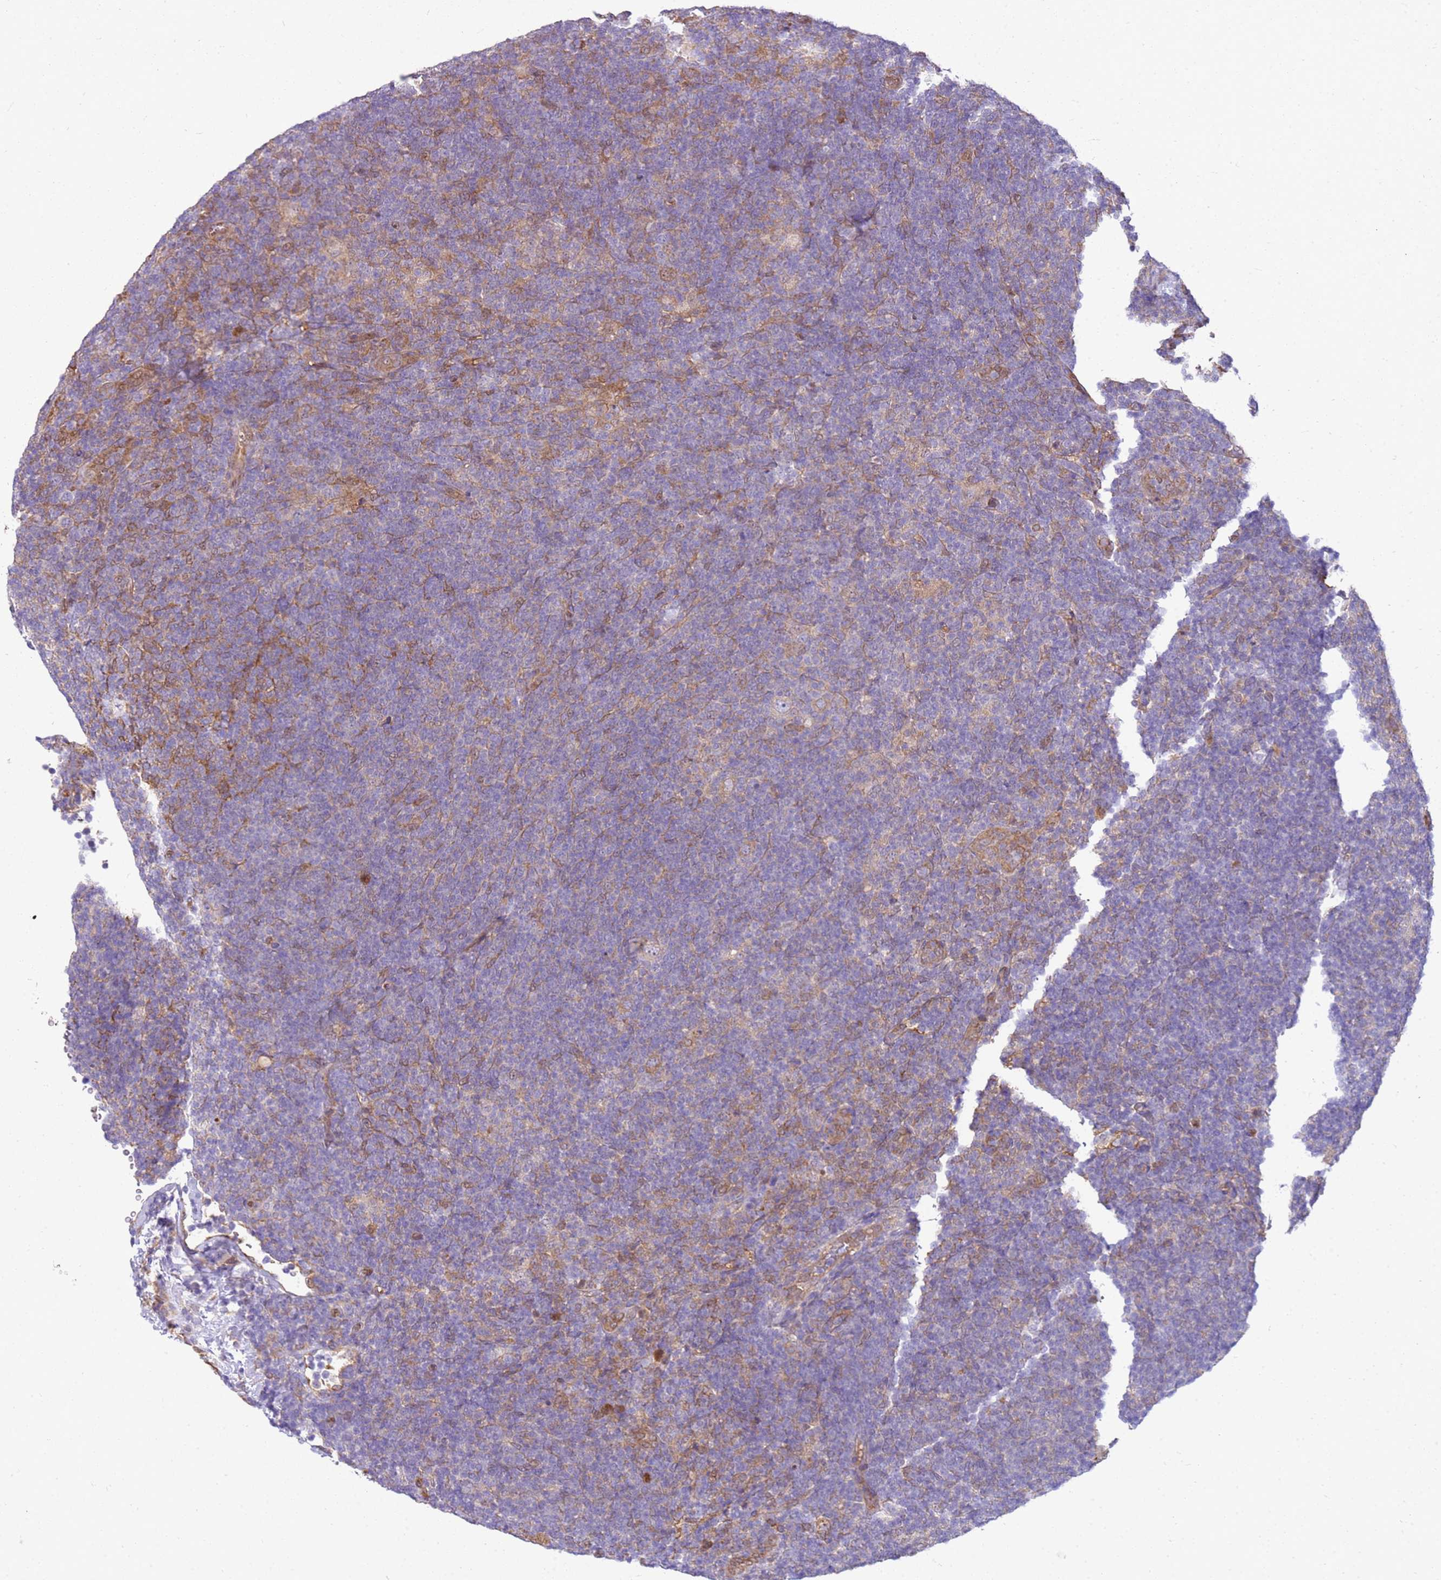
{"staining": {"intensity": "negative", "quantity": "none", "location": "none"}, "tissue": "lymphoma", "cell_type": "Tumor cells", "image_type": "cancer", "snomed": [{"axis": "morphology", "description": "Hodgkin's disease, NOS"}, {"axis": "topography", "description": "Lymph node"}], "caption": "The micrograph reveals no staining of tumor cells in lymphoma. (Immunohistochemistry, brightfield microscopy, high magnification).", "gene": "YWHAE", "patient": {"sex": "female", "age": 57}}